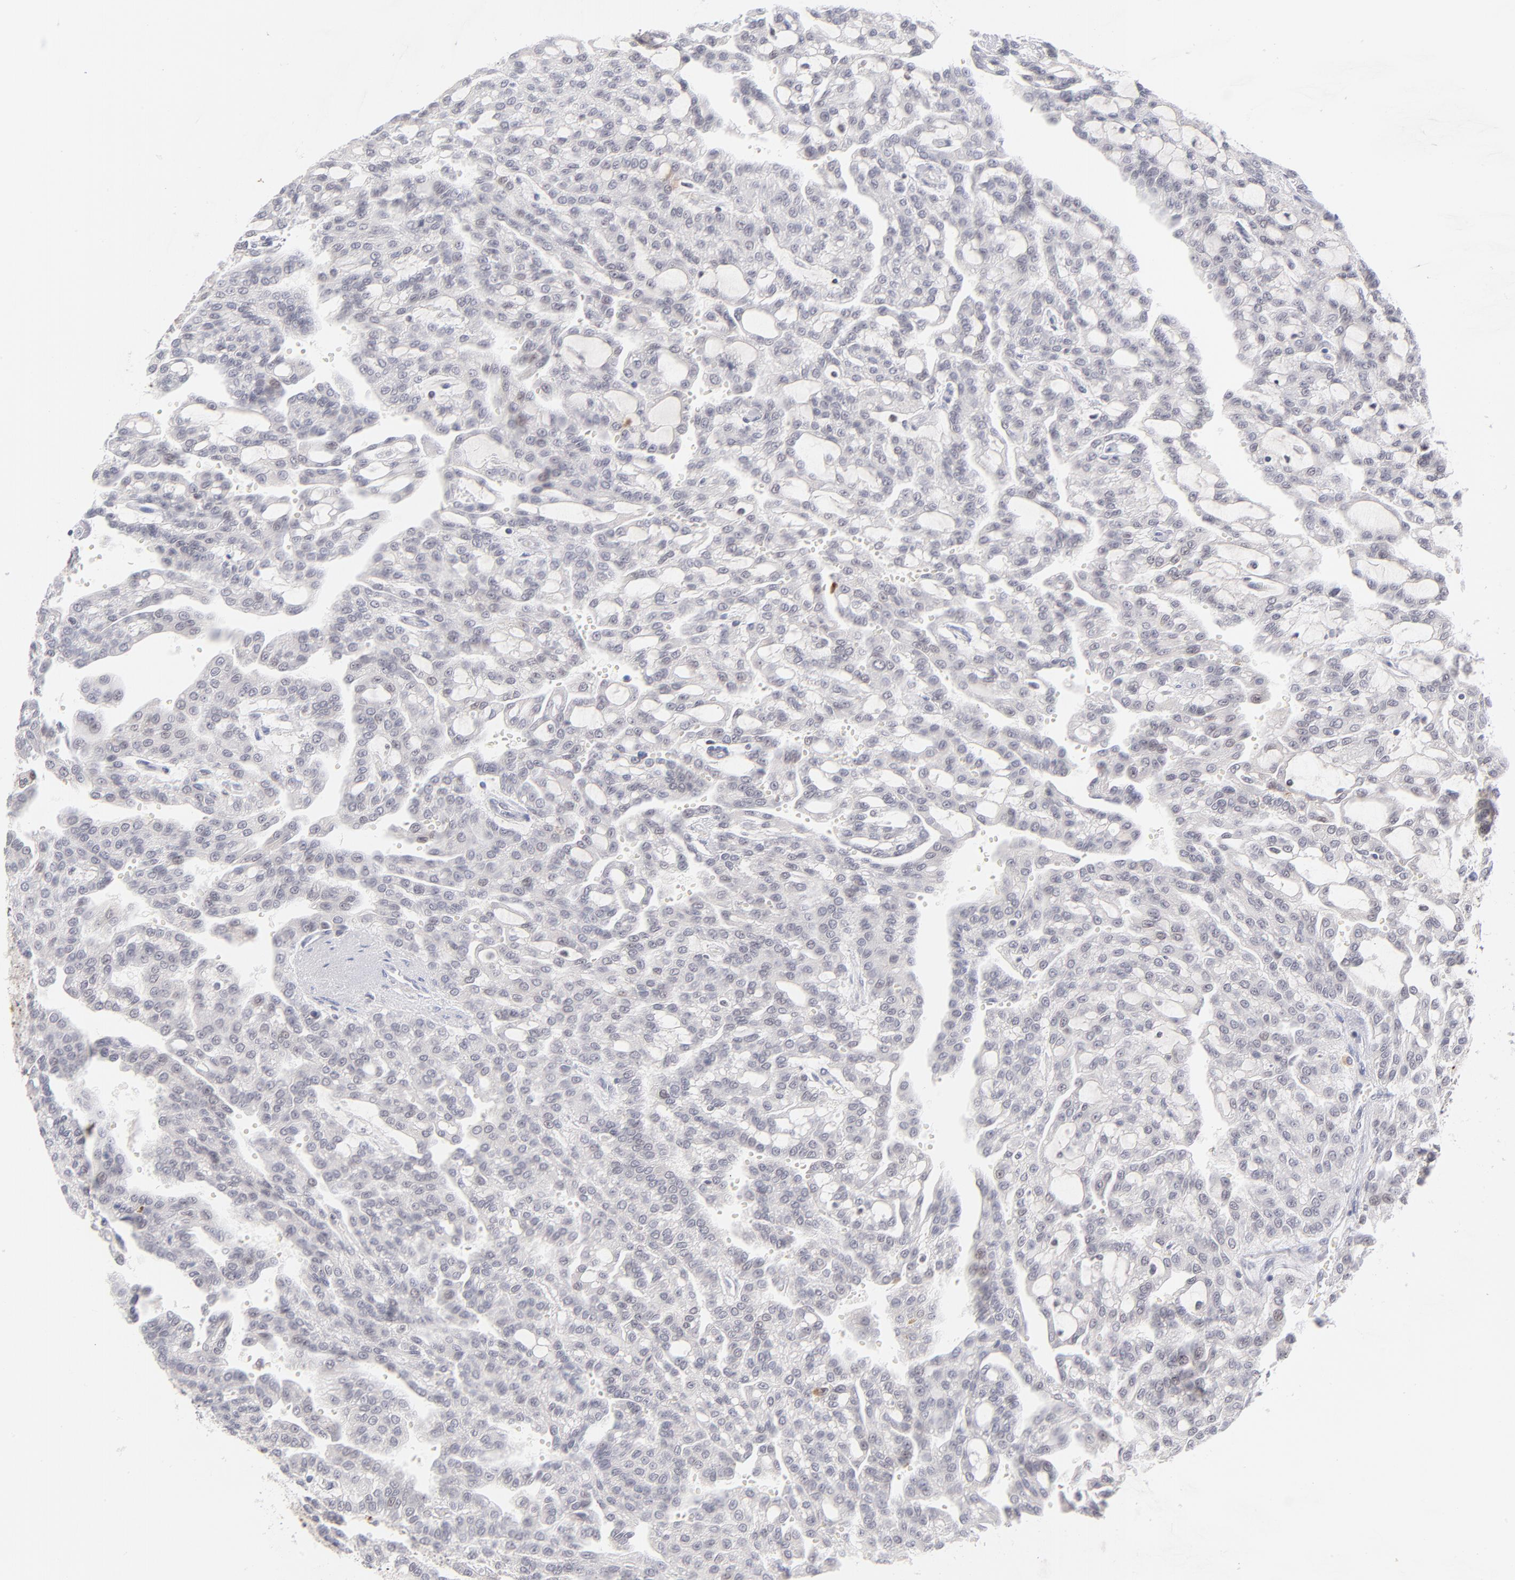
{"staining": {"intensity": "negative", "quantity": "none", "location": "none"}, "tissue": "renal cancer", "cell_type": "Tumor cells", "image_type": "cancer", "snomed": [{"axis": "morphology", "description": "Adenocarcinoma, NOS"}, {"axis": "topography", "description": "Kidney"}], "caption": "This image is of renal cancer stained with immunohistochemistry to label a protein in brown with the nuclei are counter-stained blue. There is no positivity in tumor cells.", "gene": "PARP1", "patient": {"sex": "male", "age": 63}}